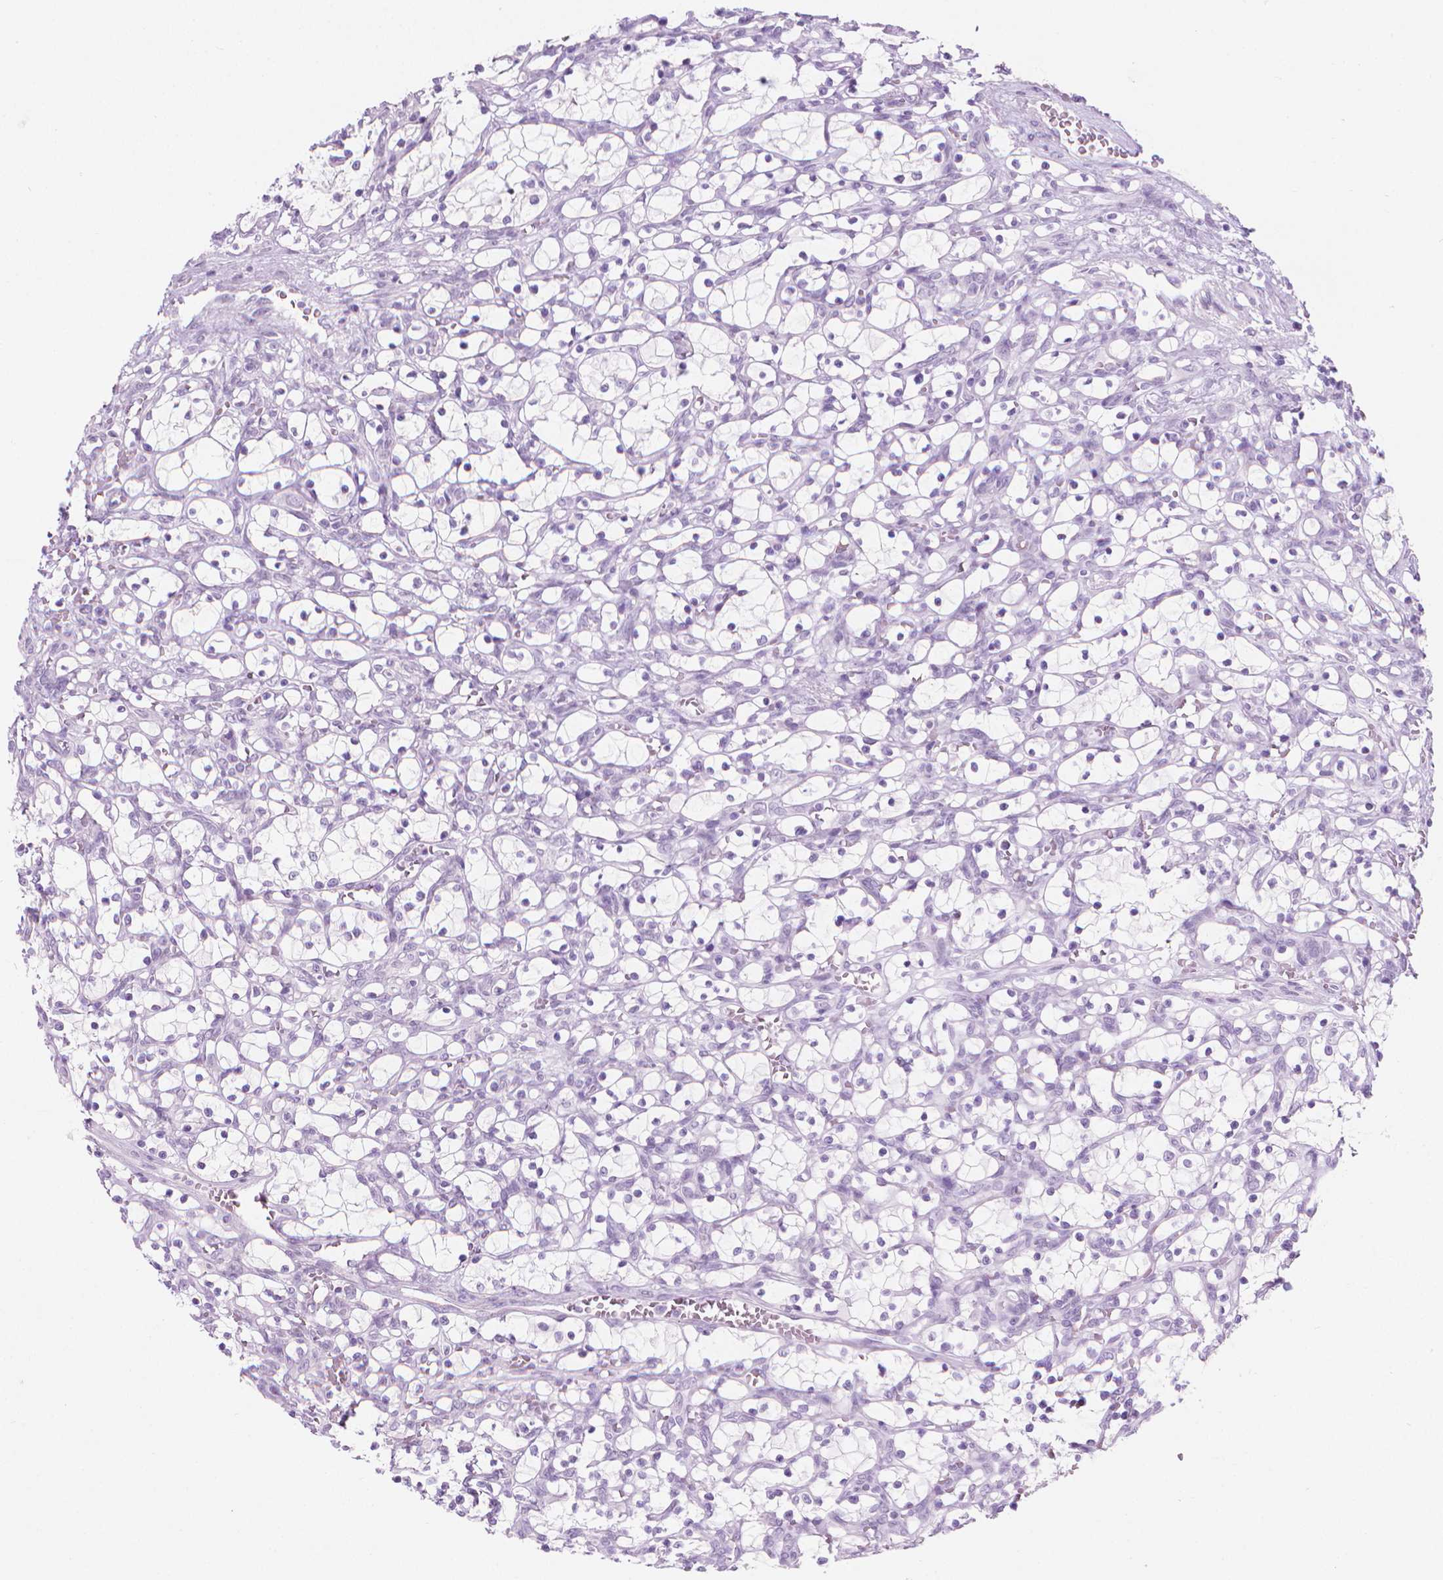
{"staining": {"intensity": "negative", "quantity": "none", "location": "none"}, "tissue": "renal cancer", "cell_type": "Tumor cells", "image_type": "cancer", "snomed": [{"axis": "morphology", "description": "Adenocarcinoma, NOS"}, {"axis": "topography", "description": "Kidney"}], "caption": "This is an immunohistochemistry photomicrograph of human renal cancer (adenocarcinoma). There is no expression in tumor cells.", "gene": "CFAP52", "patient": {"sex": "female", "age": 69}}